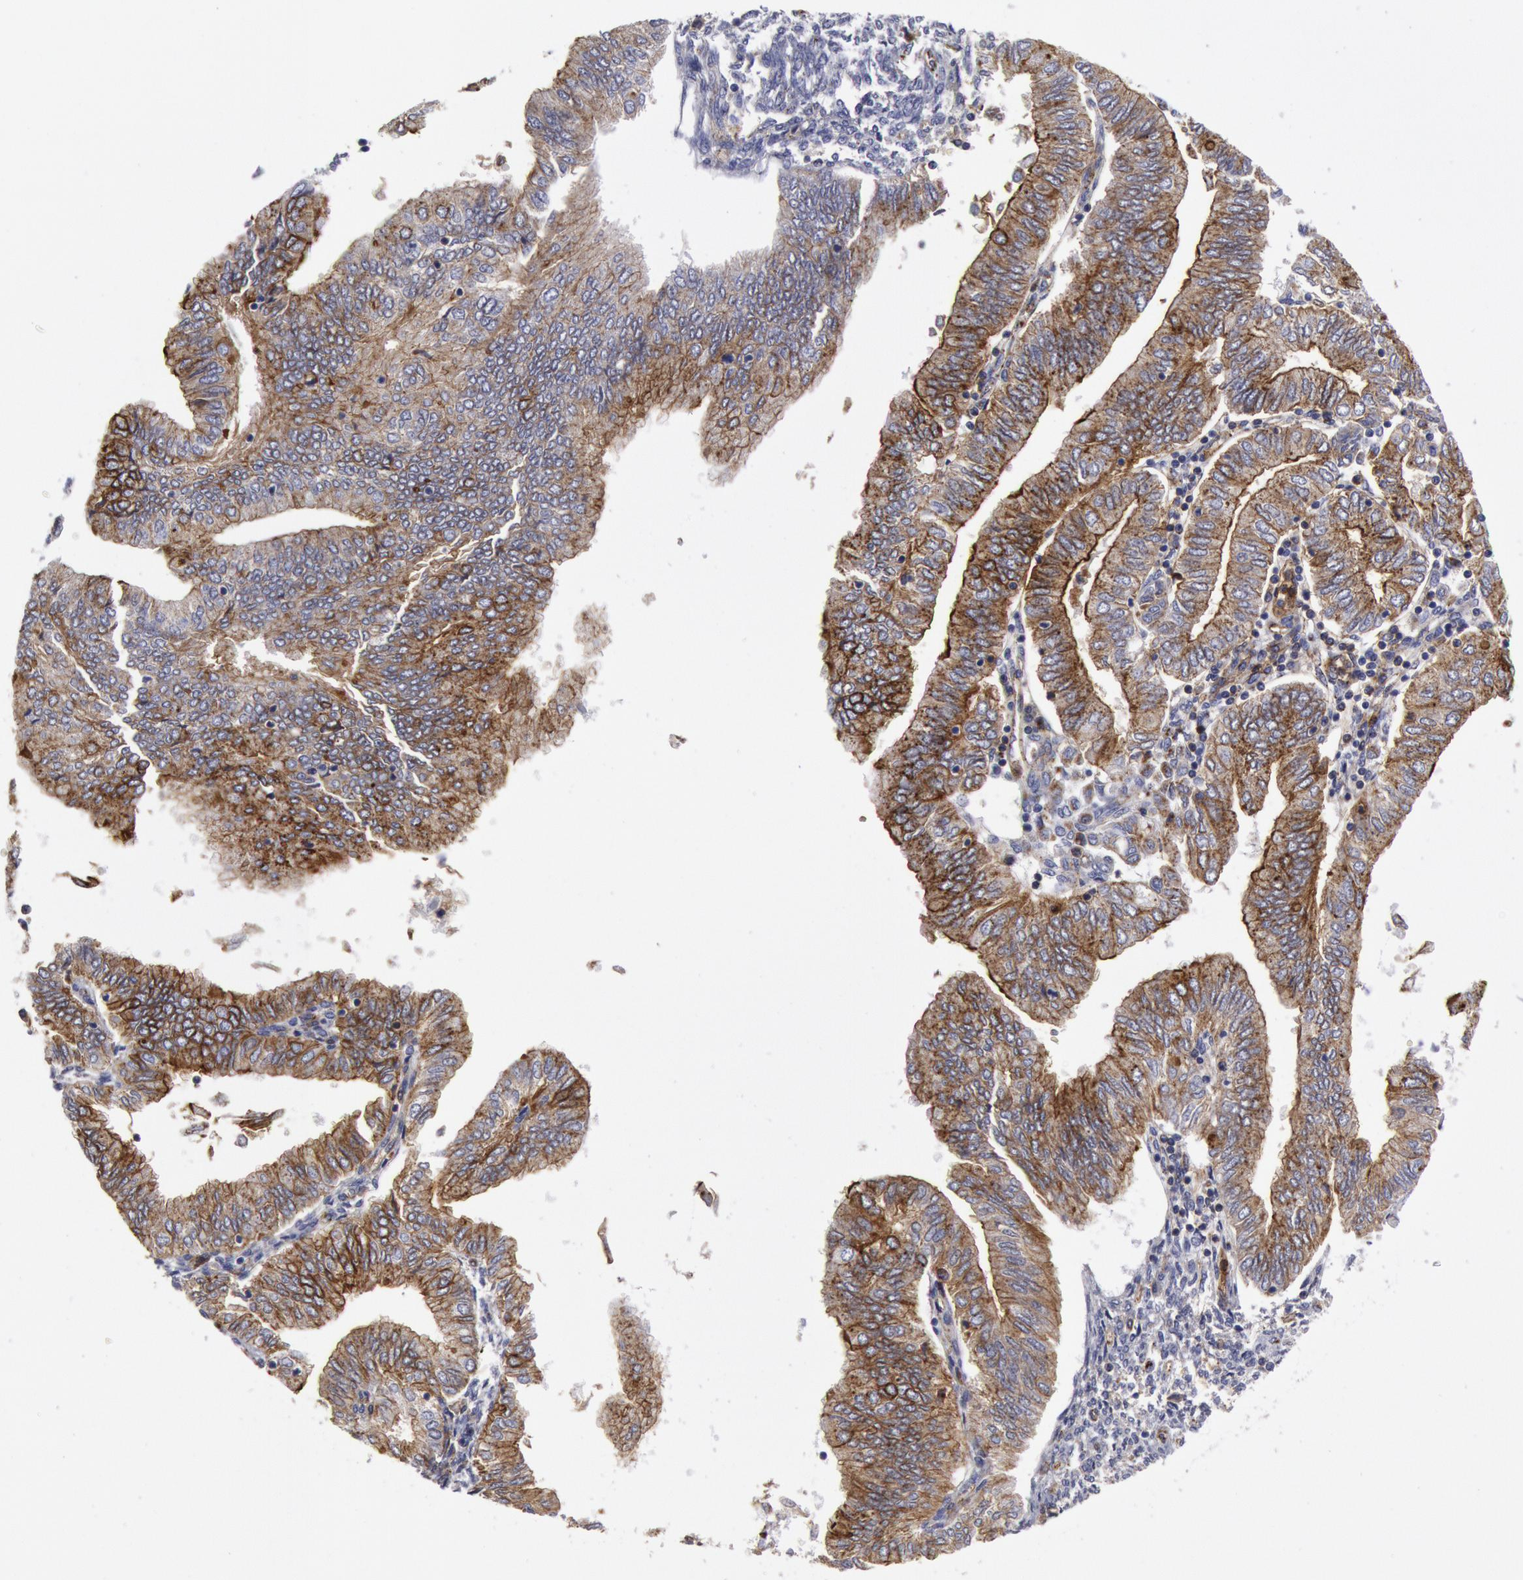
{"staining": {"intensity": "weak", "quantity": ">75%", "location": "cytoplasmic/membranous"}, "tissue": "endometrial cancer", "cell_type": "Tumor cells", "image_type": "cancer", "snomed": [{"axis": "morphology", "description": "Adenocarcinoma, NOS"}, {"axis": "topography", "description": "Endometrium"}], "caption": "IHC (DAB) staining of endometrial cancer demonstrates weak cytoplasmic/membranous protein staining in approximately >75% of tumor cells.", "gene": "FLOT1", "patient": {"sex": "female", "age": 51}}